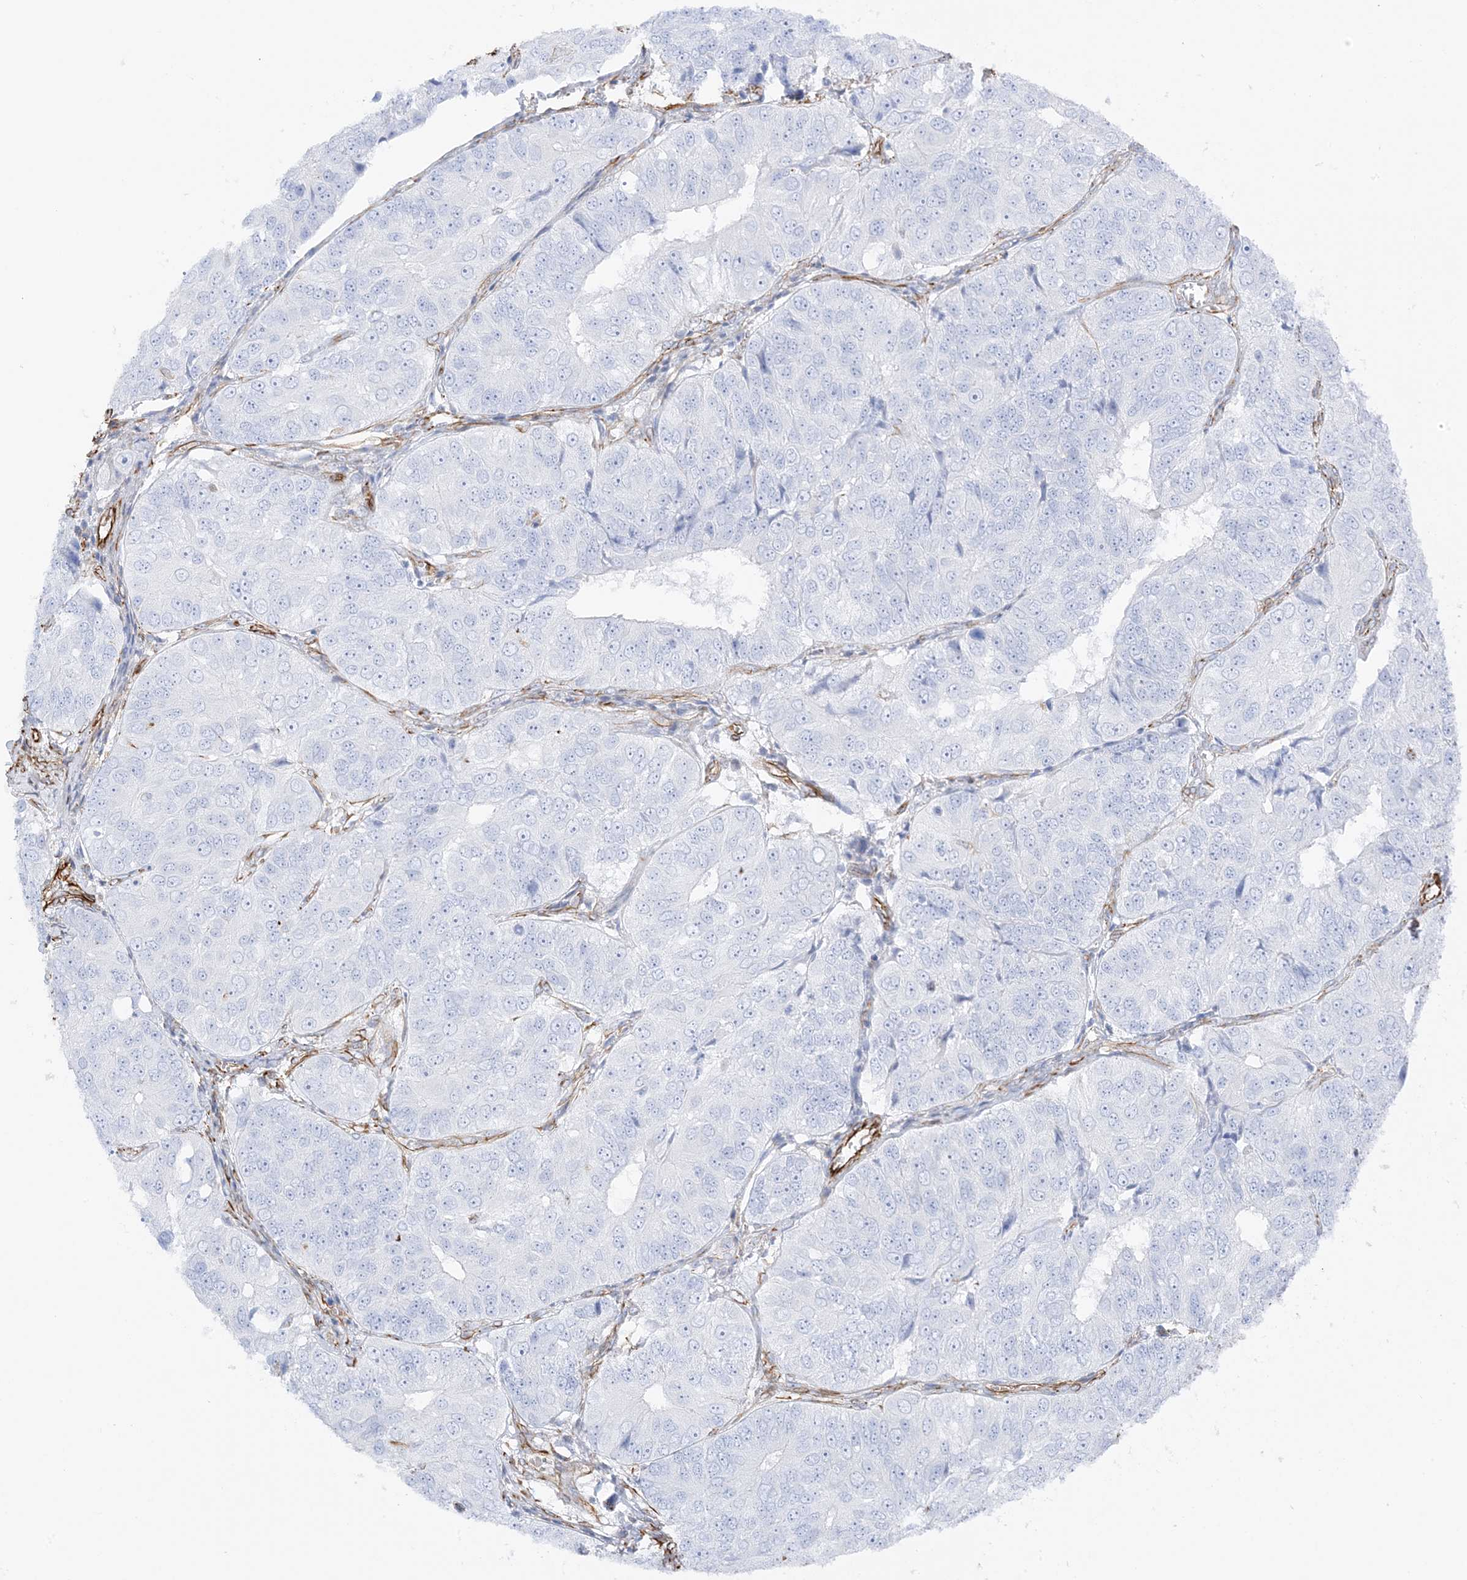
{"staining": {"intensity": "negative", "quantity": "none", "location": "none"}, "tissue": "ovarian cancer", "cell_type": "Tumor cells", "image_type": "cancer", "snomed": [{"axis": "morphology", "description": "Carcinoma, endometroid"}, {"axis": "topography", "description": "Ovary"}], "caption": "An immunohistochemistry (IHC) histopathology image of ovarian cancer is shown. There is no staining in tumor cells of ovarian cancer. (DAB (3,3'-diaminobenzidine) immunohistochemistry, high magnification).", "gene": "PID1", "patient": {"sex": "female", "age": 51}}